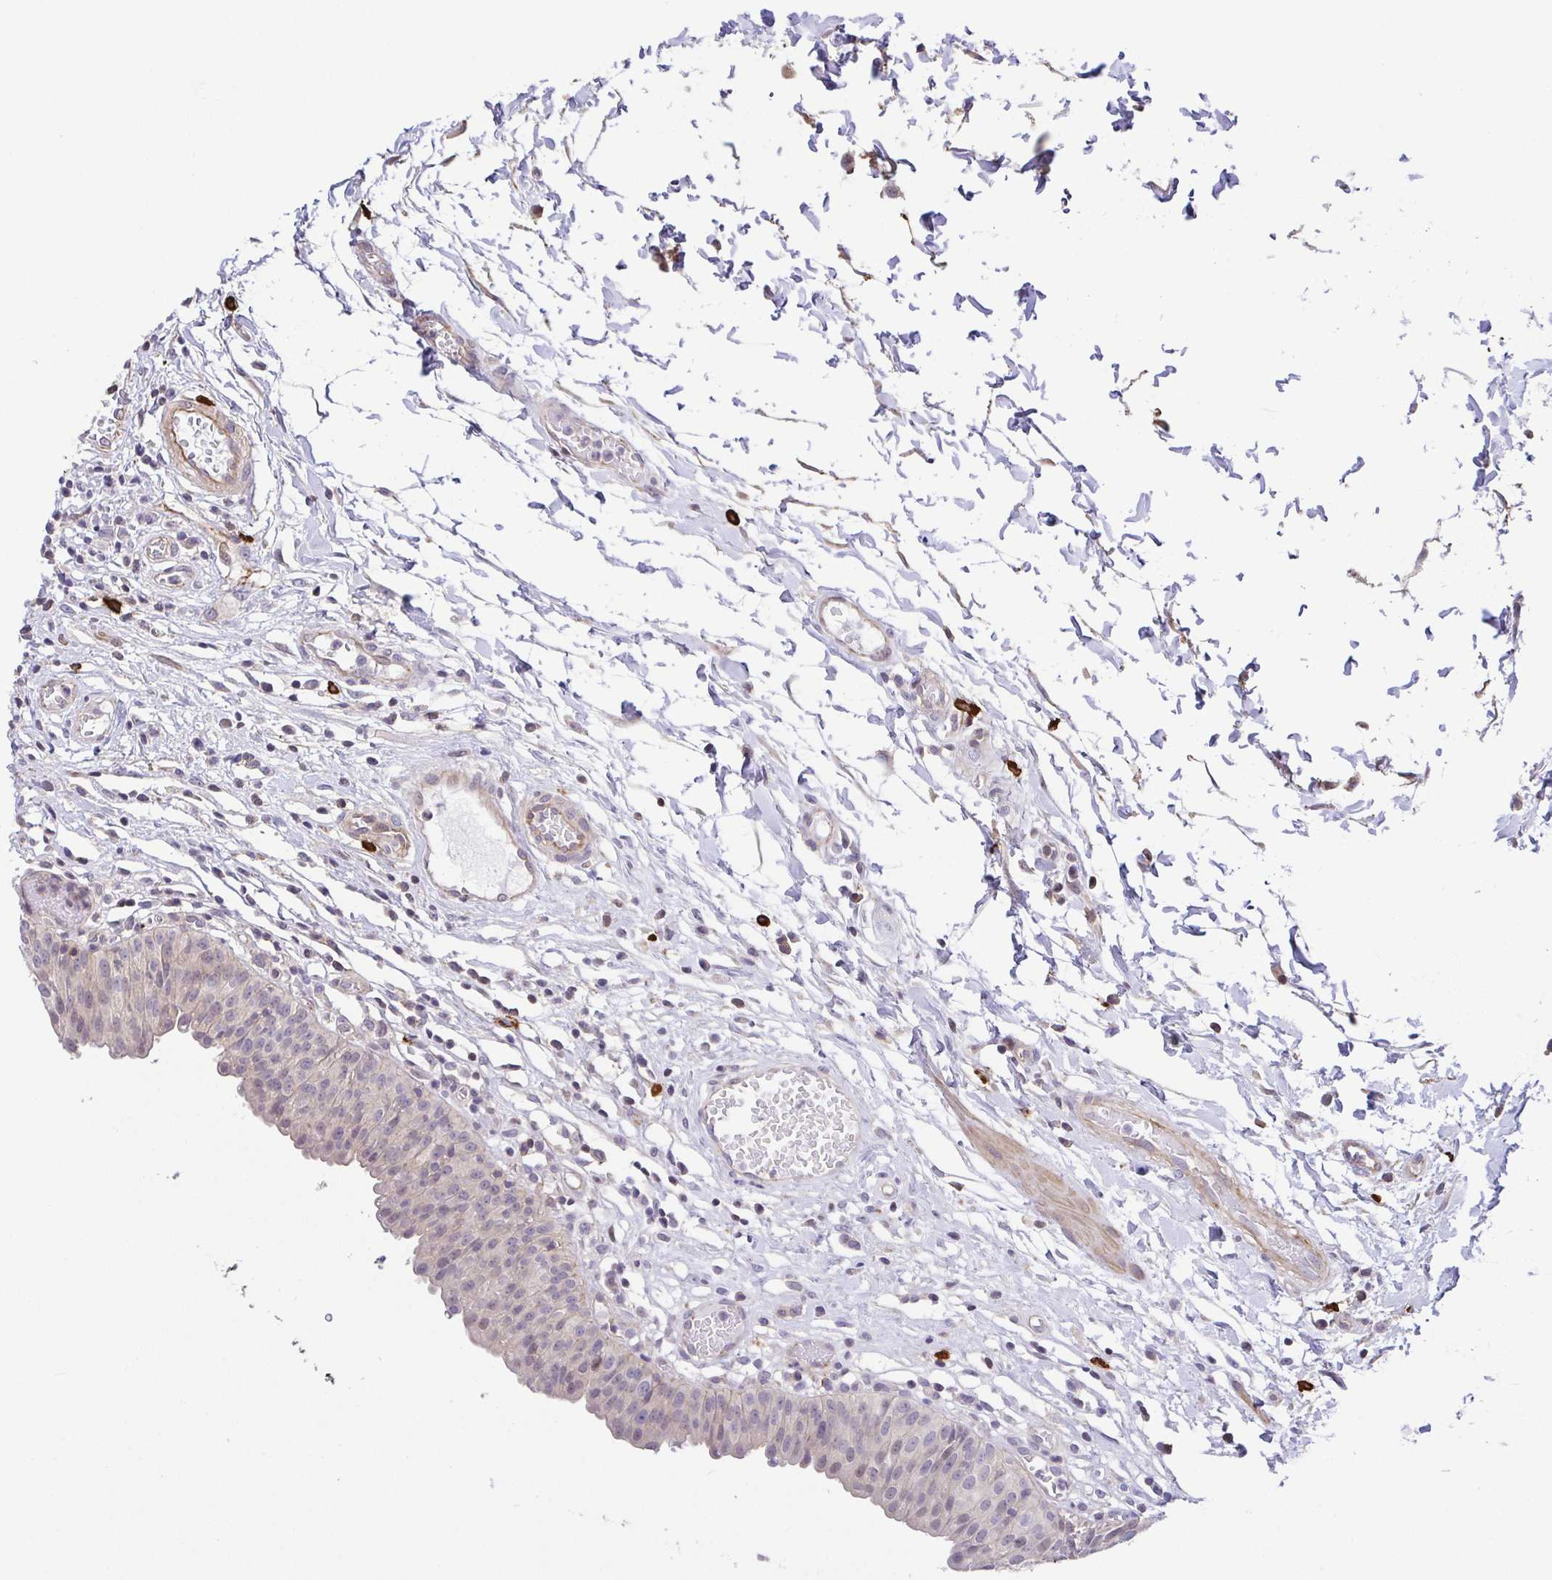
{"staining": {"intensity": "weak", "quantity": "25%-75%", "location": "cytoplasmic/membranous,nuclear"}, "tissue": "urinary bladder", "cell_type": "Urothelial cells", "image_type": "normal", "snomed": [{"axis": "morphology", "description": "Normal tissue, NOS"}, {"axis": "topography", "description": "Urinary bladder"}], "caption": "High-magnification brightfield microscopy of benign urinary bladder stained with DAB (3,3'-diaminobenzidine) (brown) and counterstained with hematoxylin (blue). urothelial cells exhibit weak cytoplasmic/membranous,nuclear expression is identified in about25%-75% of cells. (DAB IHC, brown staining for protein, blue staining for nuclei).", "gene": "PREPL", "patient": {"sex": "male", "age": 64}}